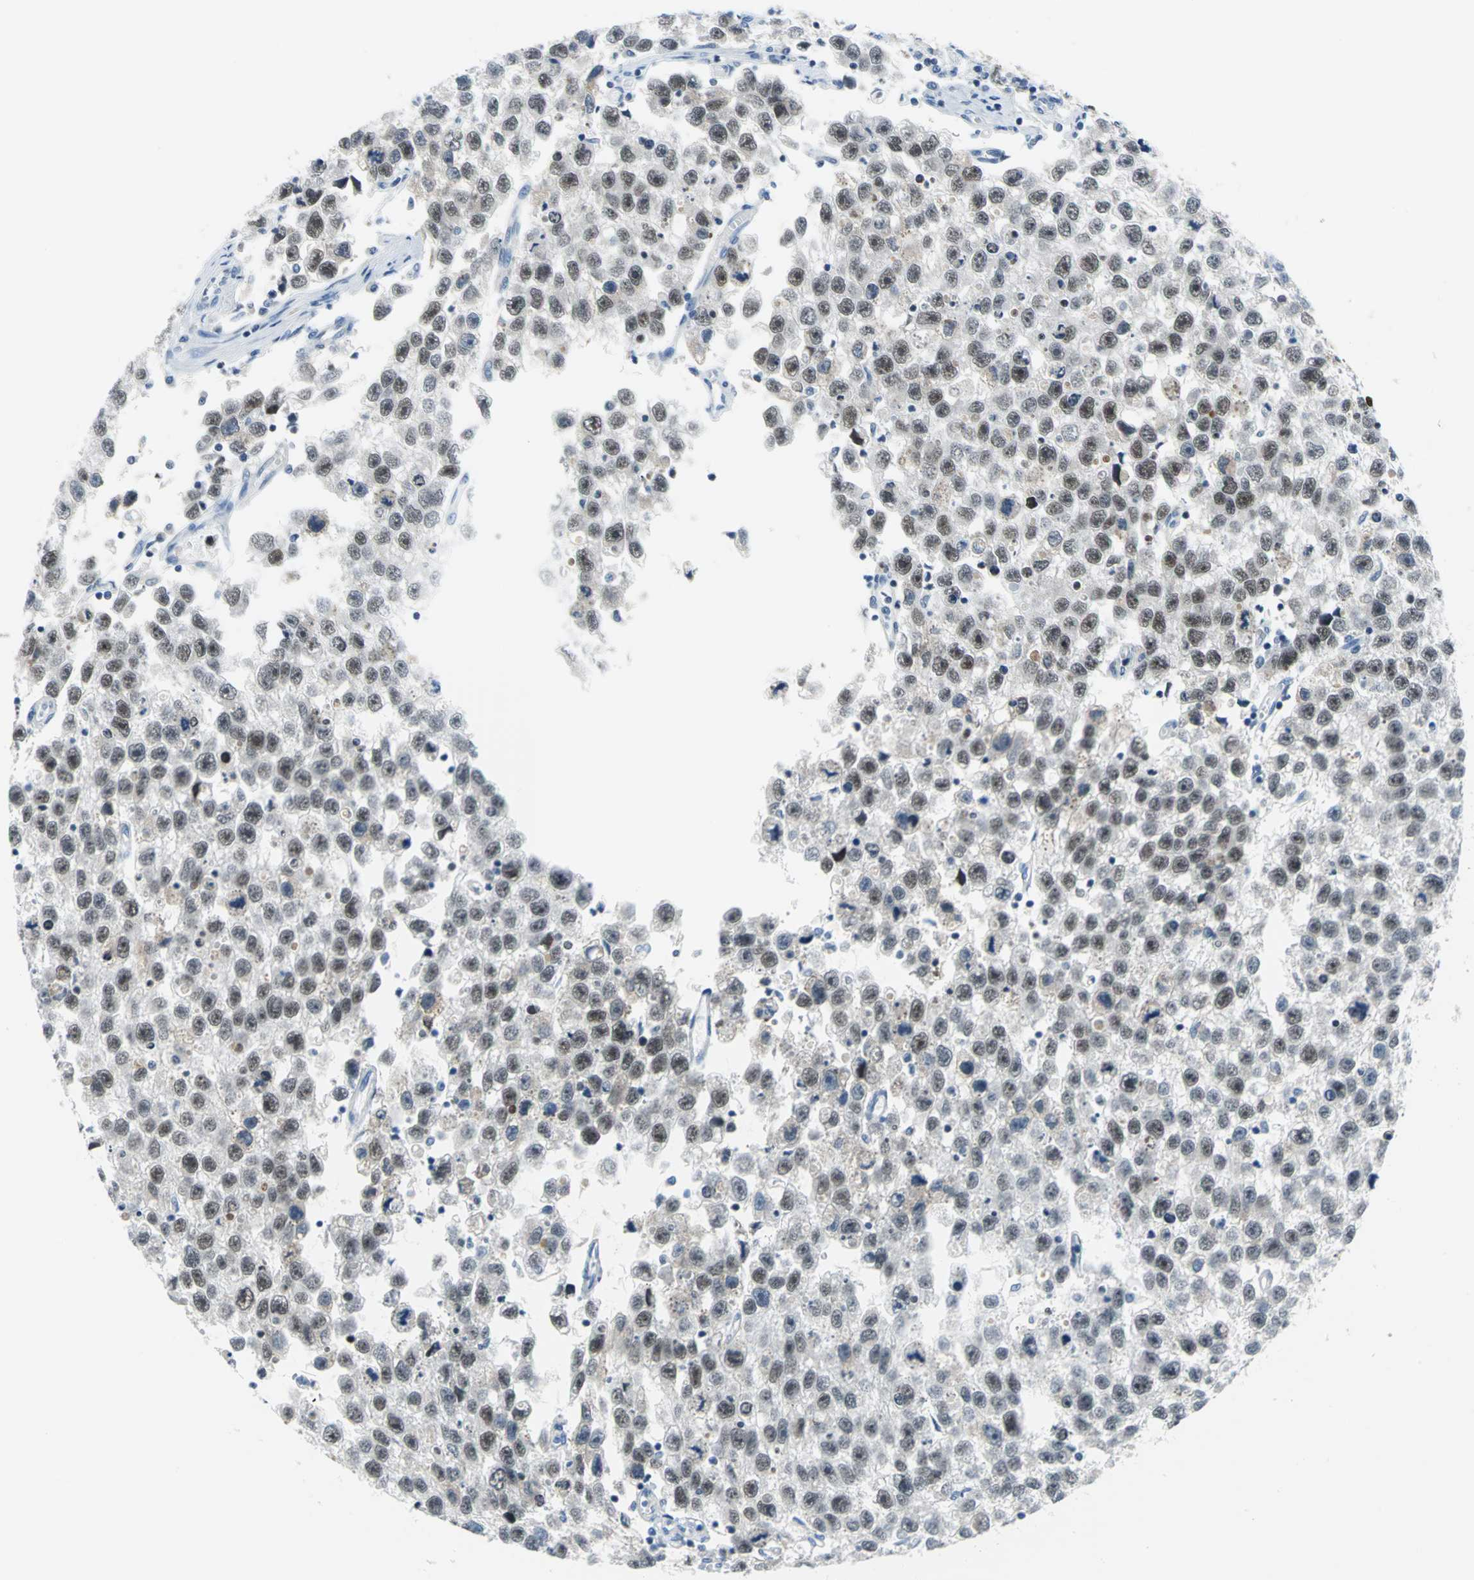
{"staining": {"intensity": "strong", "quantity": ">75%", "location": "nuclear"}, "tissue": "testis cancer", "cell_type": "Tumor cells", "image_type": "cancer", "snomed": [{"axis": "morphology", "description": "Seminoma, NOS"}, {"axis": "topography", "description": "Testis"}], "caption": "DAB immunohistochemical staining of human testis cancer reveals strong nuclear protein positivity in approximately >75% of tumor cells.", "gene": "MCM4", "patient": {"sex": "male", "age": 33}}